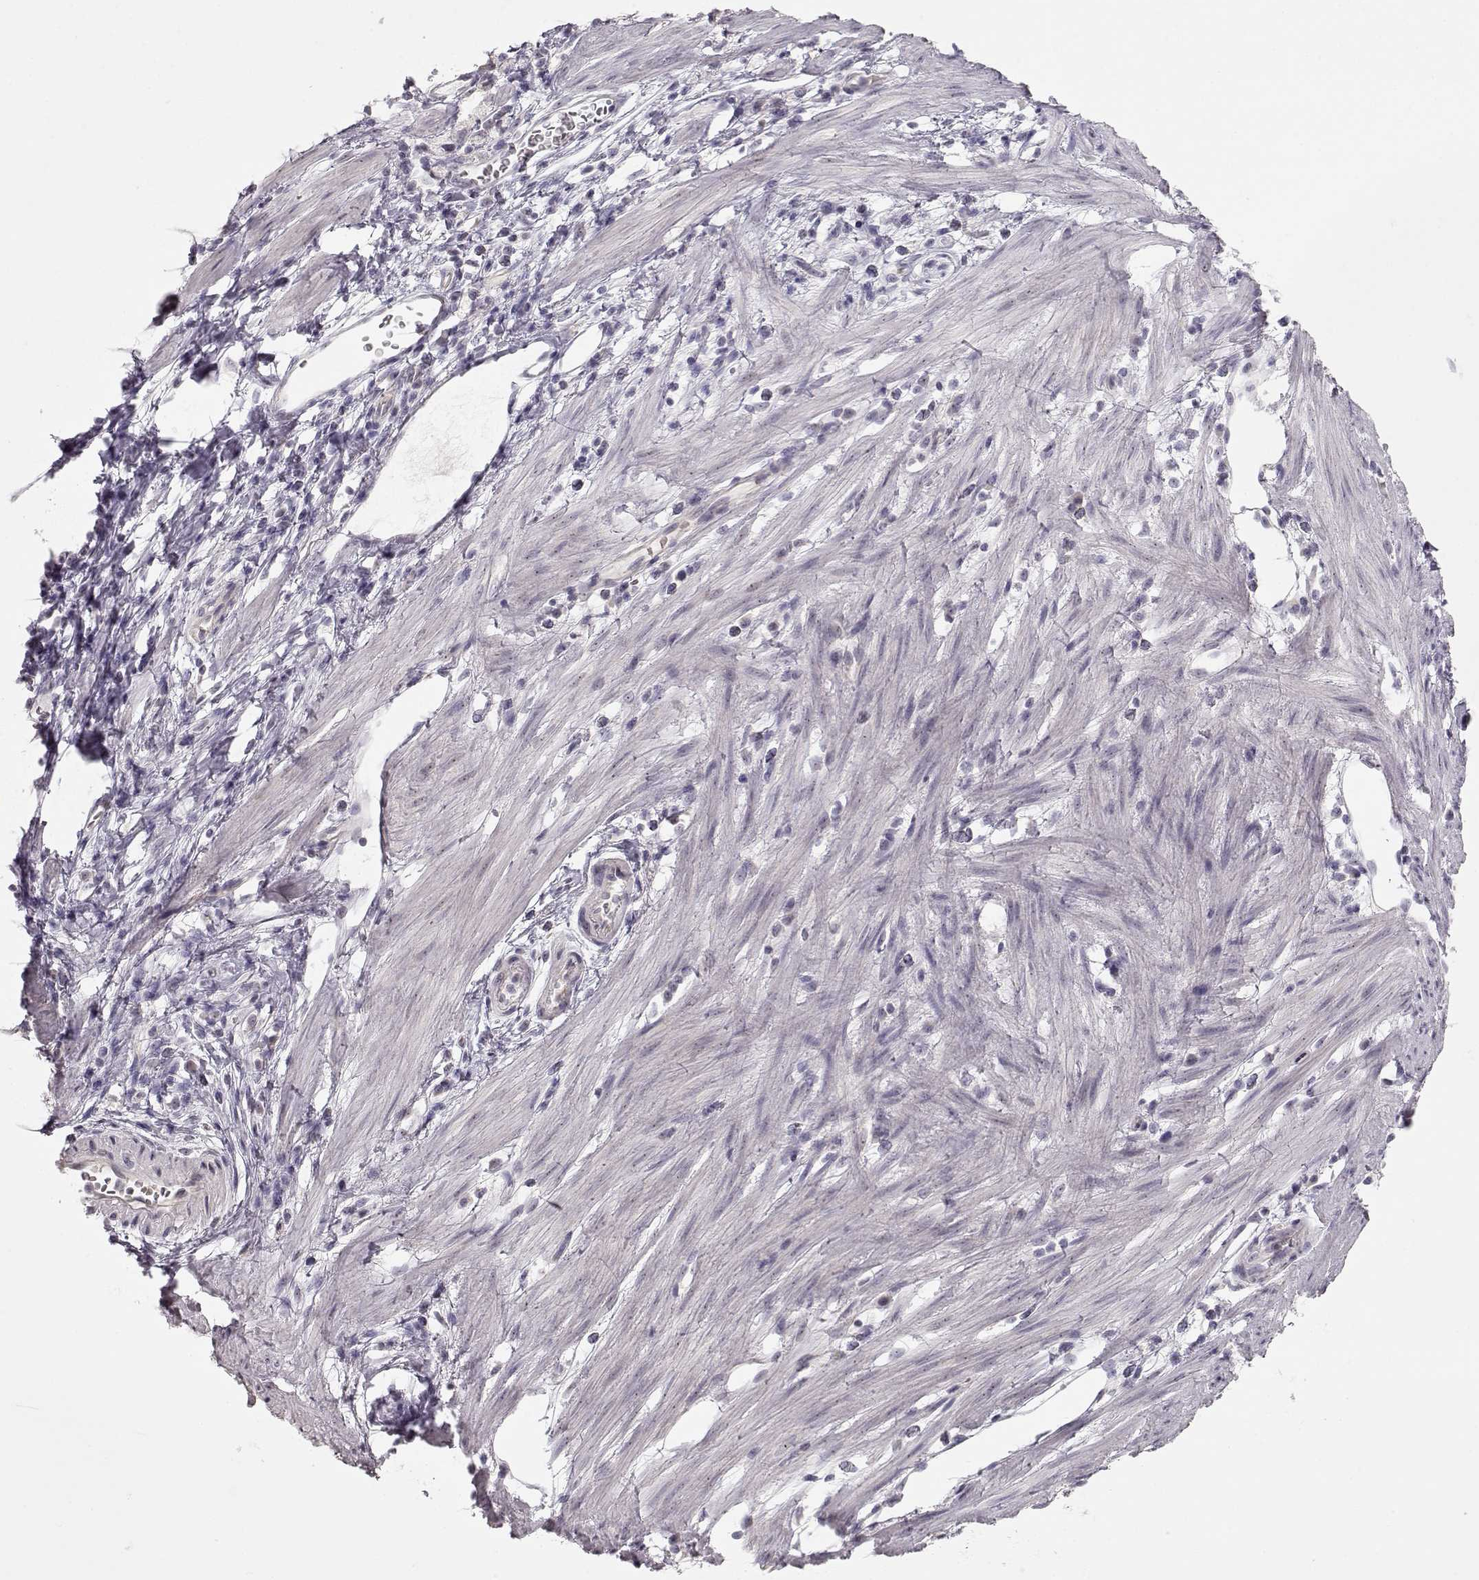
{"staining": {"intensity": "negative", "quantity": "none", "location": "none"}, "tissue": "stomach cancer", "cell_type": "Tumor cells", "image_type": "cancer", "snomed": [{"axis": "morphology", "description": "Adenocarcinoma, NOS"}, {"axis": "topography", "description": "Stomach"}], "caption": "This is an immunohistochemistry (IHC) micrograph of human stomach cancer. There is no staining in tumor cells.", "gene": "FAM205A", "patient": {"sex": "male", "age": 58}}